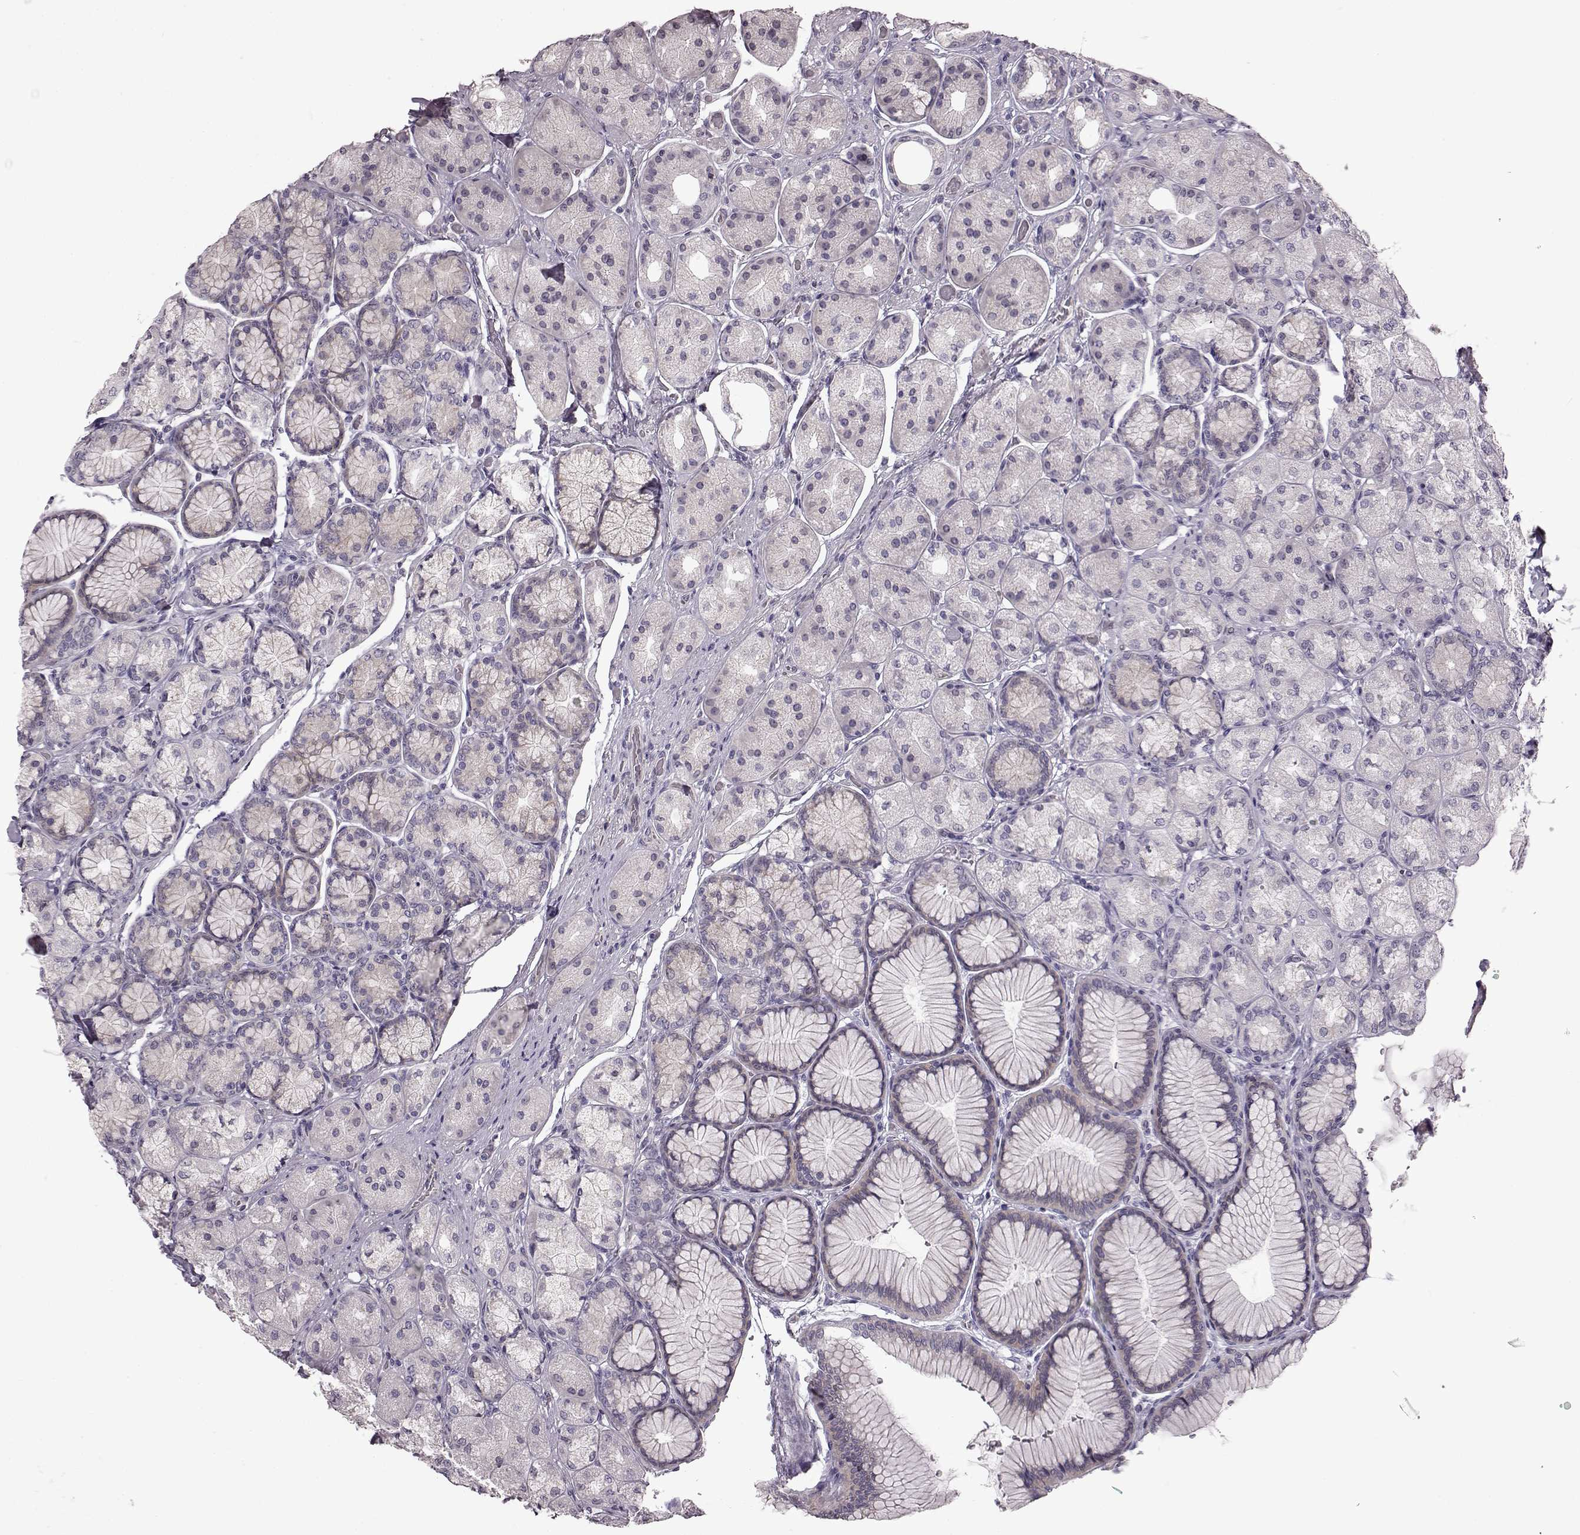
{"staining": {"intensity": "negative", "quantity": "none", "location": "none"}, "tissue": "stomach", "cell_type": "Glandular cells", "image_type": "normal", "snomed": [{"axis": "morphology", "description": "Normal tissue, NOS"}, {"axis": "morphology", "description": "Adenocarcinoma, NOS"}, {"axis": "morphology", "description": "Adenocarcinoma, High grade"}, {"axis": "topography", "description": "Stomach, upper"}, {"axis": "topography", "description": "Stomach"}], "caption": "High magnification brightfield microscopy of unremarkable stomach stained with DAB (3,3'-diaminobenzidine) (brown) and counterstained with hematoxylin (blue): glandular cells show no significant expression.", "gene": "TCHHL1", "patient": {"sex": "female", "age": 65}}